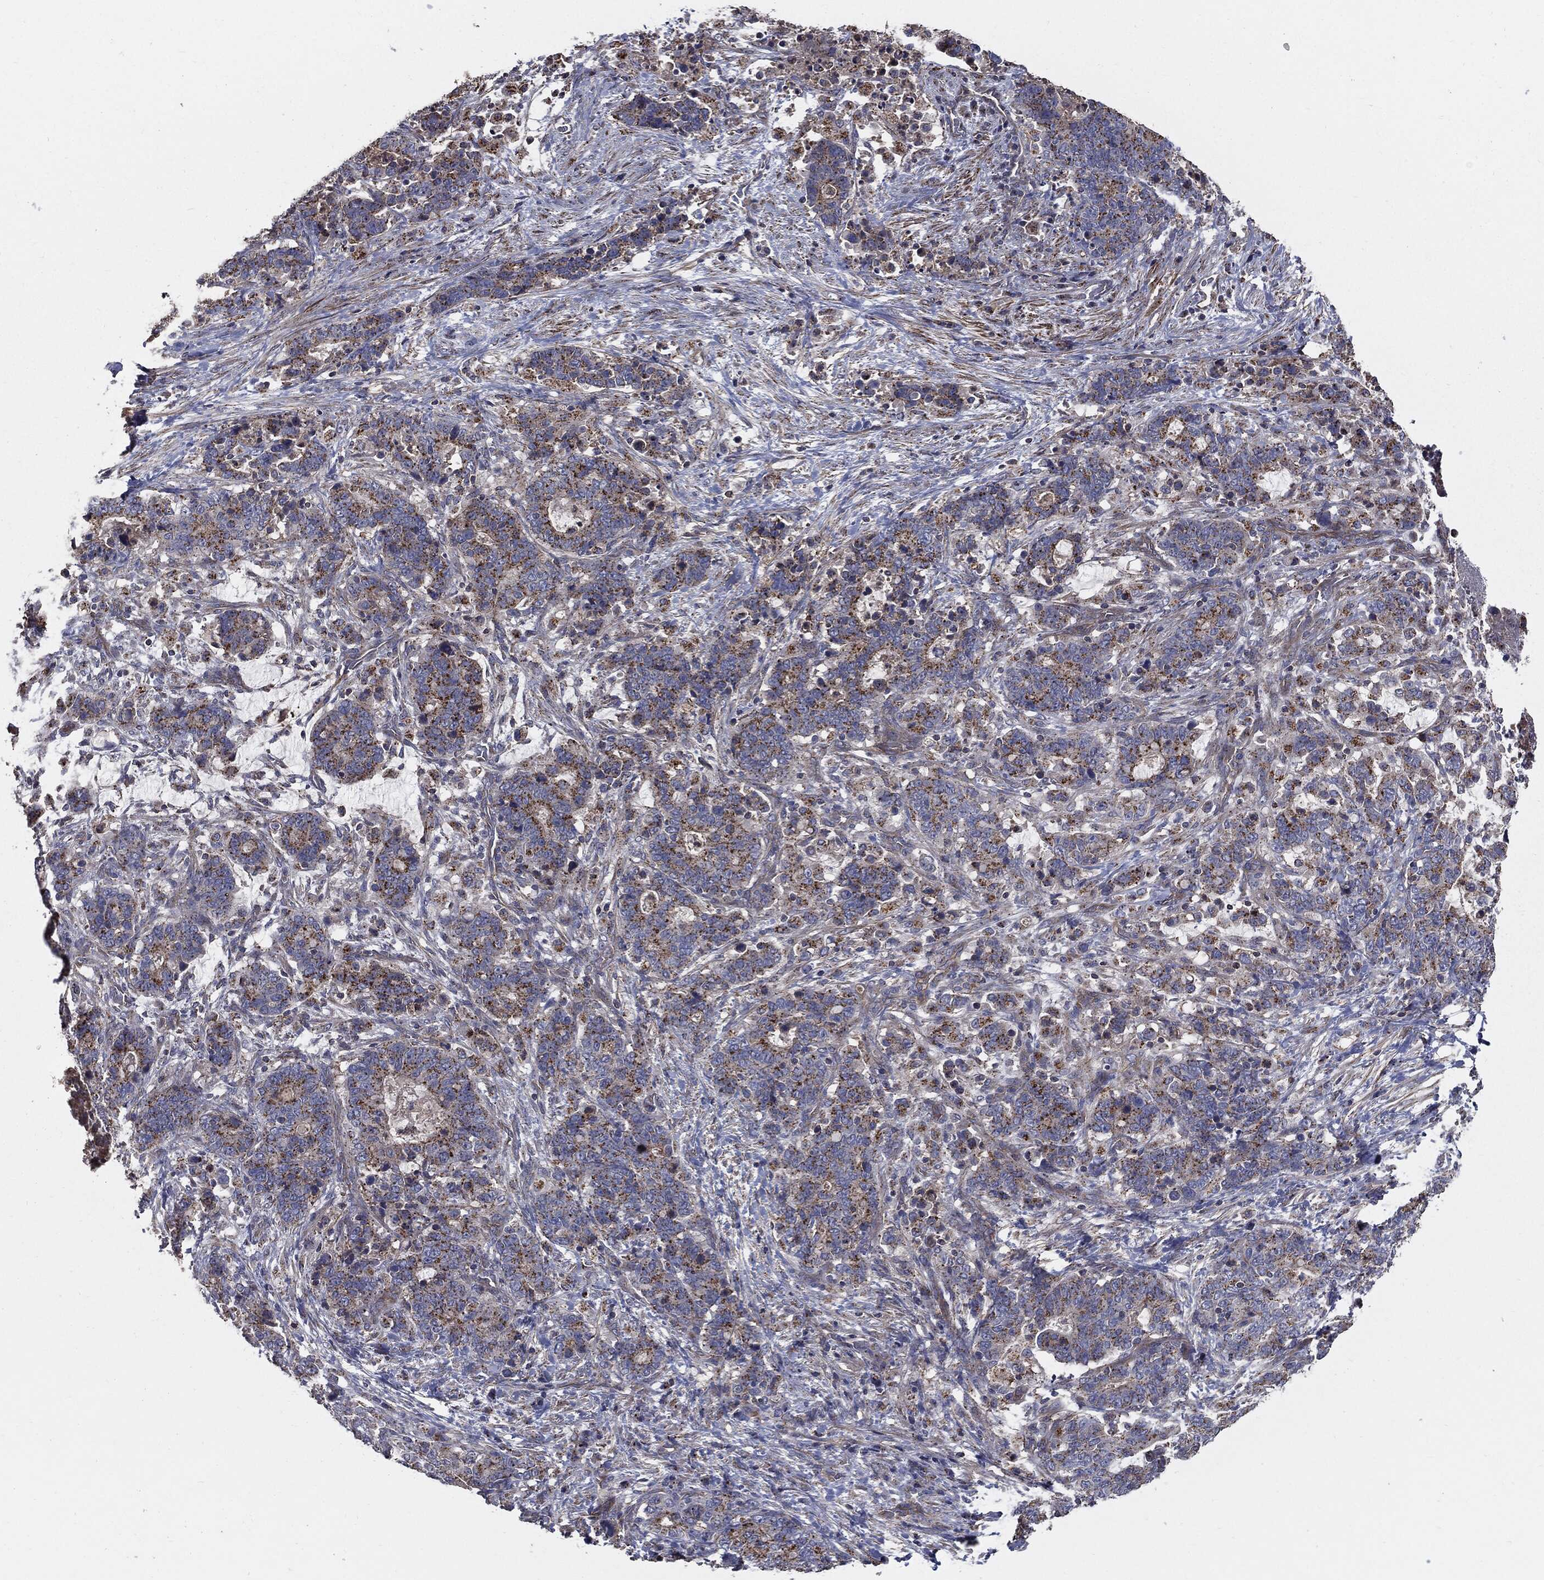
{"staining": {"intensity": "strong", "quantity": "25%-75%", "location": "cytoplasmic/membranous"}, "tissue": "stomach cancer", "cell_type": "Tumor cells", "image_type": "cancer", "snomed": [{"axis": "morphology", "description": "Normal tissue, NOS"}, {"axis": "morphology", "description": "Adenocarcinoma, NOS"}, {"axis": "topography", "description": "Stomach"}], "caption": "Immunohistochemistry (IHC) (DAB (3,3'-diaminobenzidine)) staining of stomach cancer (adenocarcinoma) reveals strong cytoplasmic/membranous protein positivity in about 25%-75% of tumor cells.", "gene": "PDCD6IP", "patient": {"sex": "female", "age": 64}}